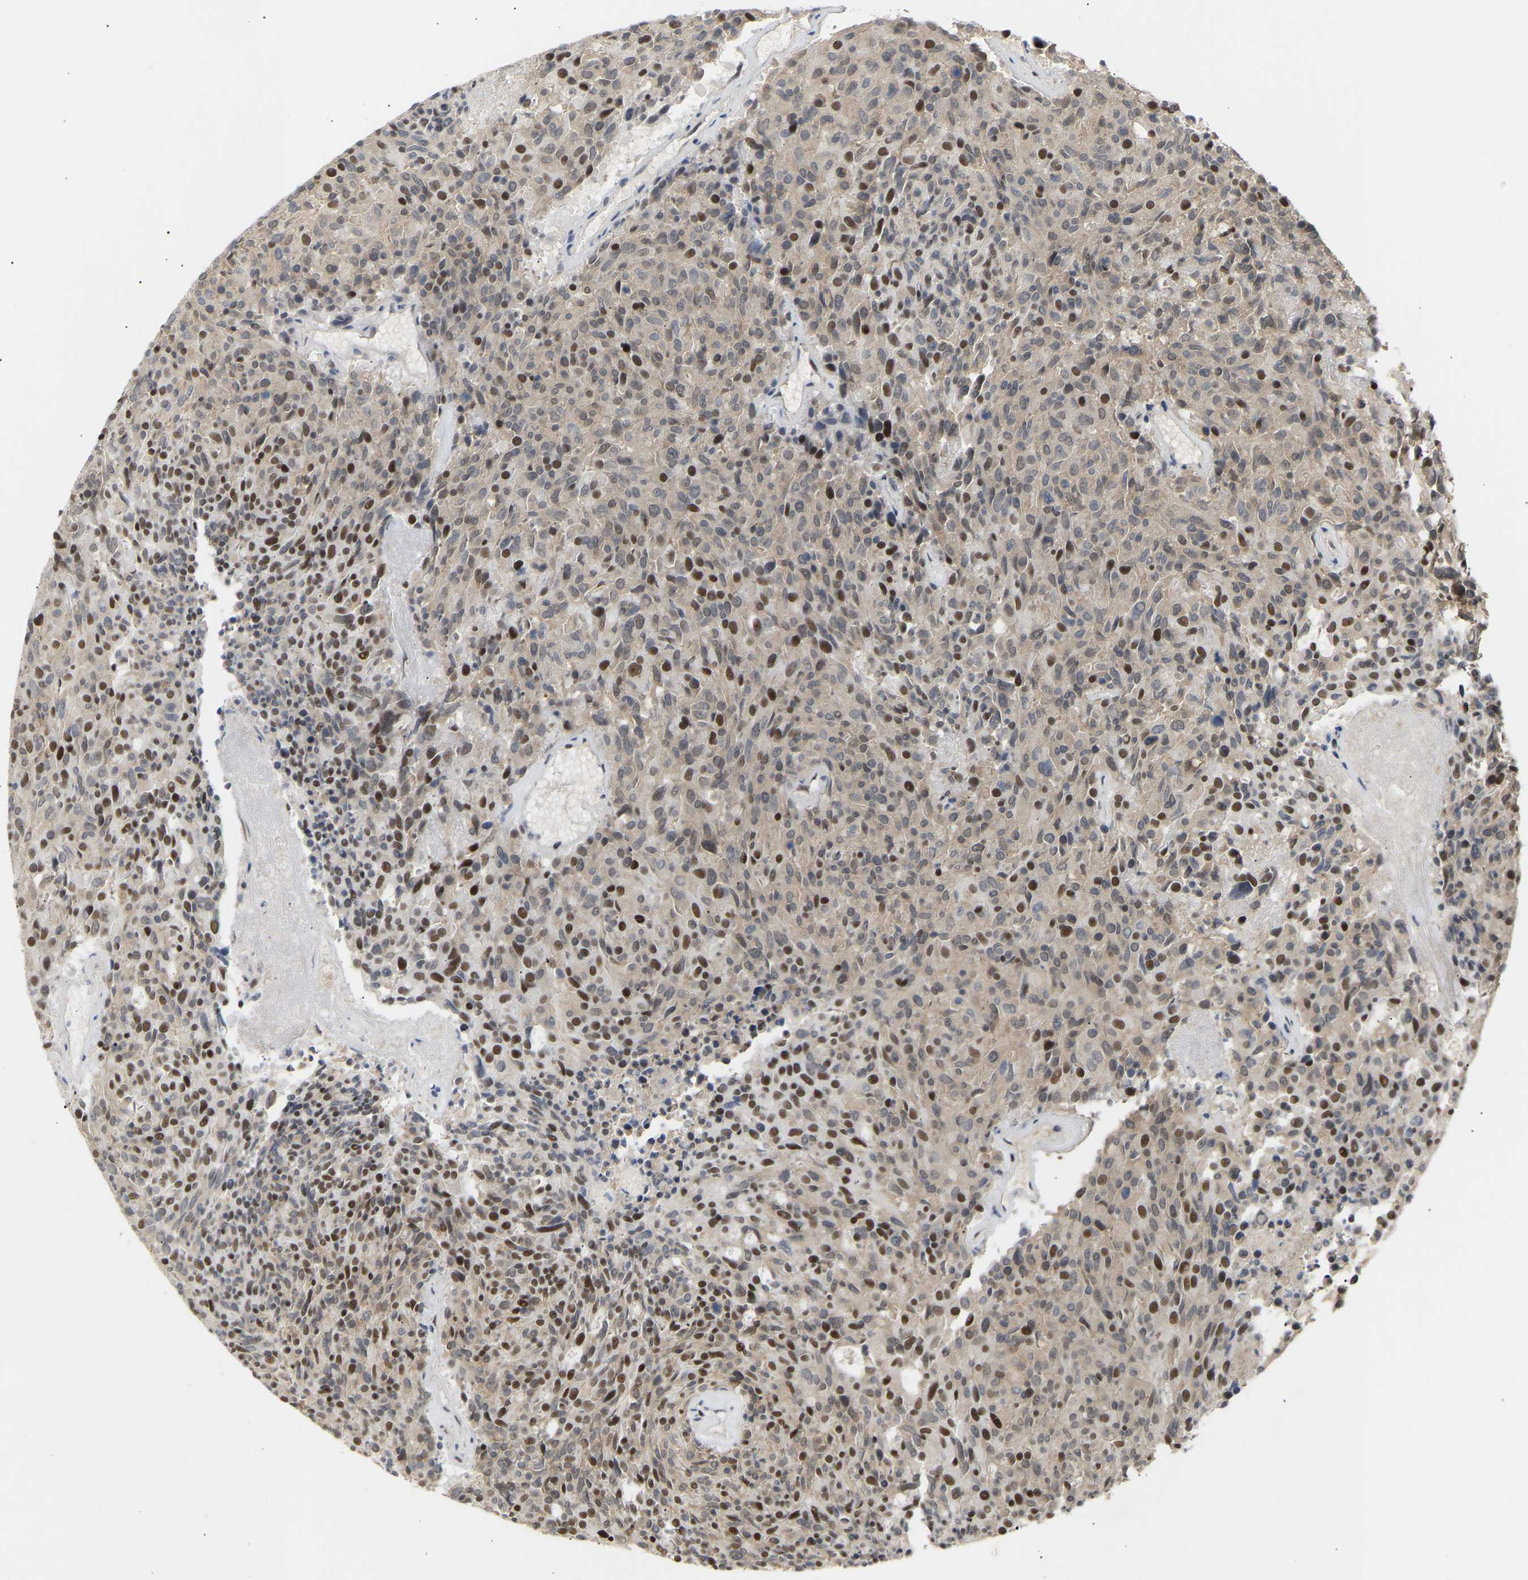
{"staining": {"intensity": "strong", "quantity": ">75%", "location": "nuclear"}, "tissue": "carcinoid", "cell_type": "Tumor cells", "image_type": "cancer", "snomed": [{"axis": "morphology", "description": "Carcinoid, malignant, NOS"}, {"axis": "topography", "description": "Pancreas"}], "caption": "Carcinoid (malignant) stained with a brown dye shows strong nuclear positive positivity in about >75% of tumor cells.", "gene": "NELFB", "patient": {"sex": "female", "age": 54}}